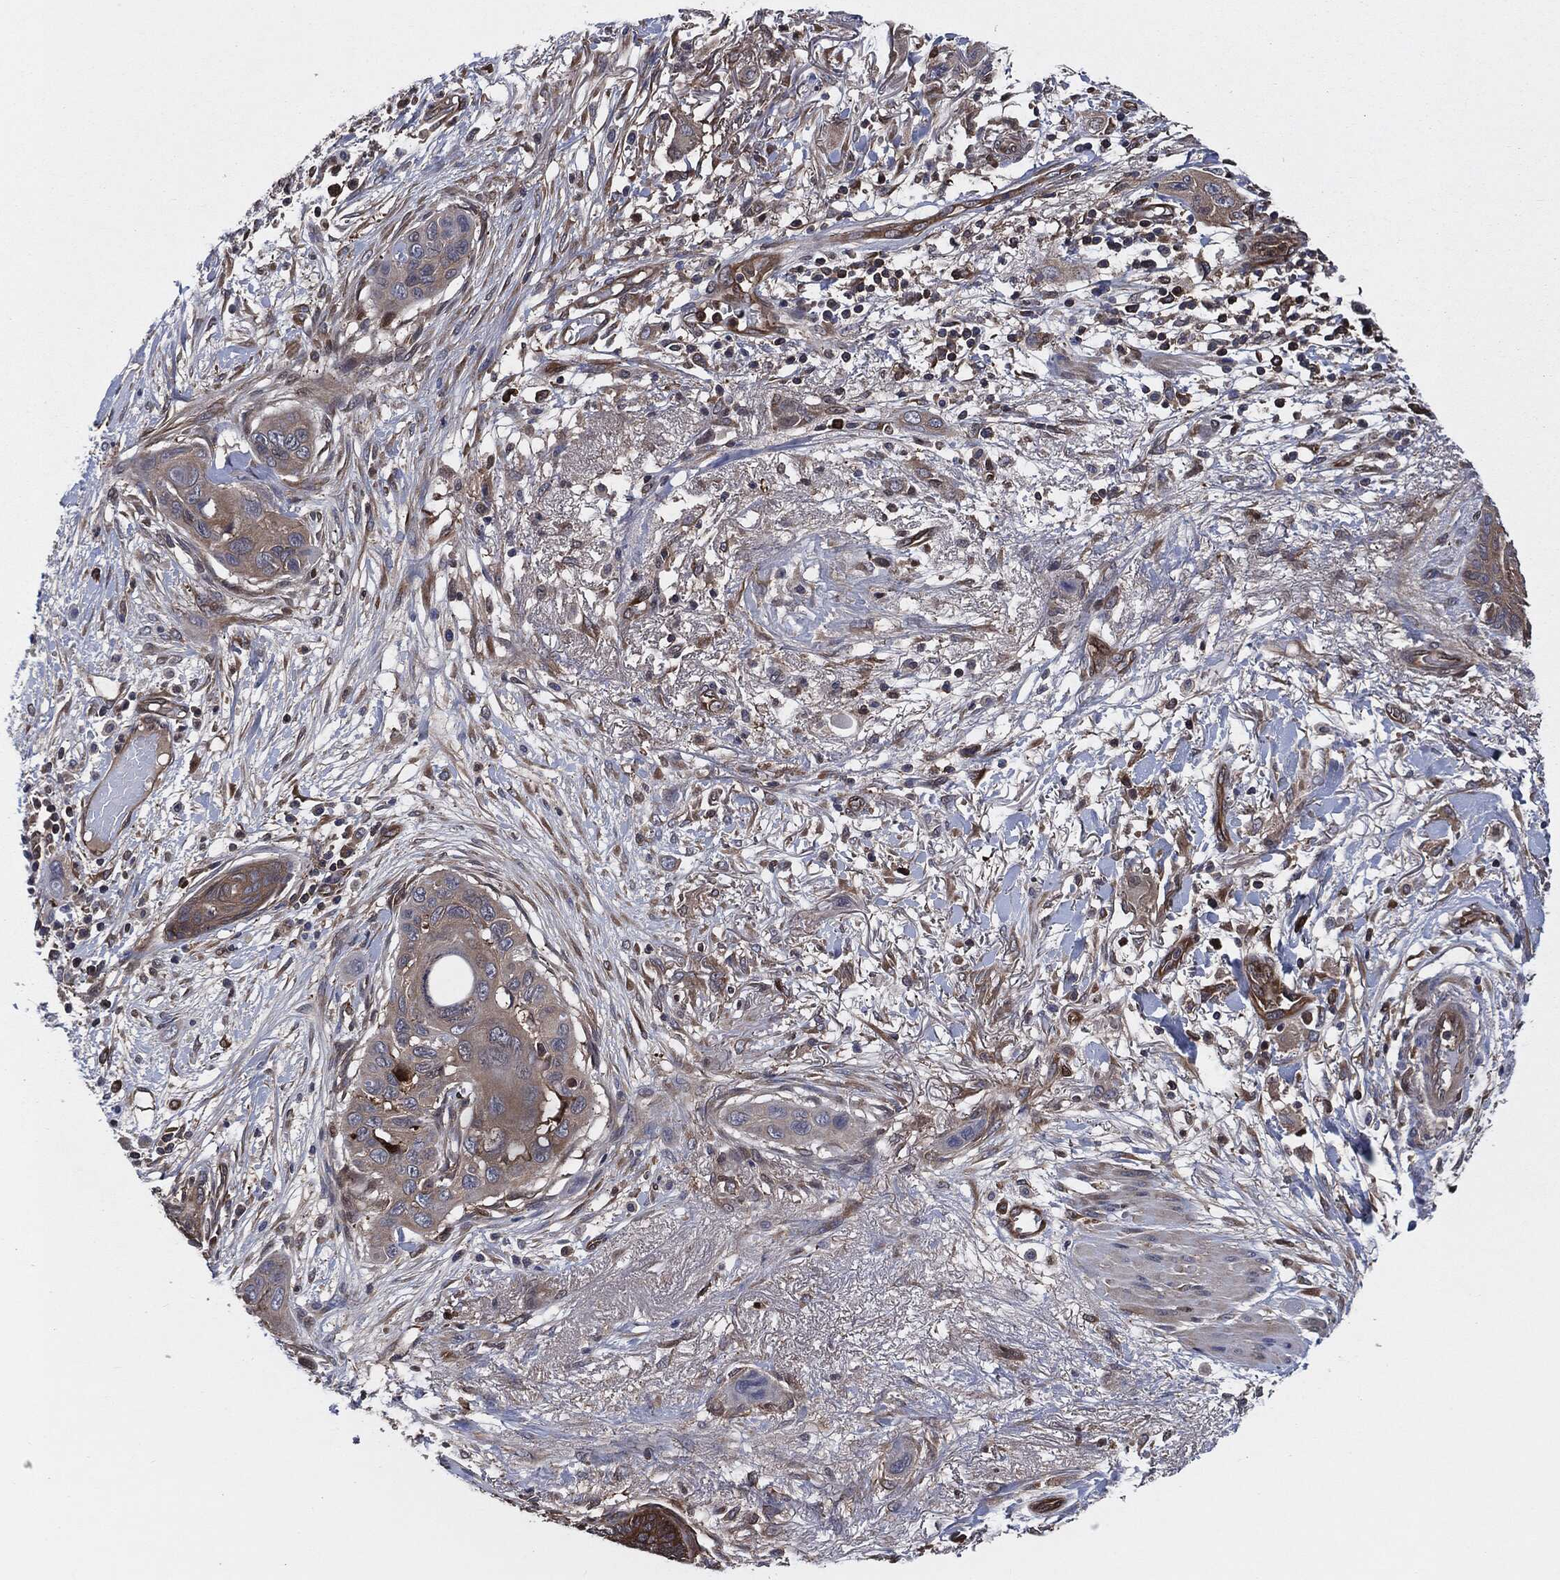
{"staining": {"intensity": "weak", "quantity": "<25%", "location": "cytoplasmic/membranous"}, "tissue": "skin cancer", "cell_type": "Tumor cells", "image_type": "cancer", "snomed": [{"axis": "morphology", "description": "Squamous cell carcinoma, NOS"}, {"axis": "topography", "description": "Skin"}], "caption": "High power microscopy image of an immunohistochemistry photomicrograph of squamous cell carcinoma (skin), revealing no significant expression in tumor cells.", "gene": "XPNPEP1", "patient": {"sex": "male", "age": 79}}